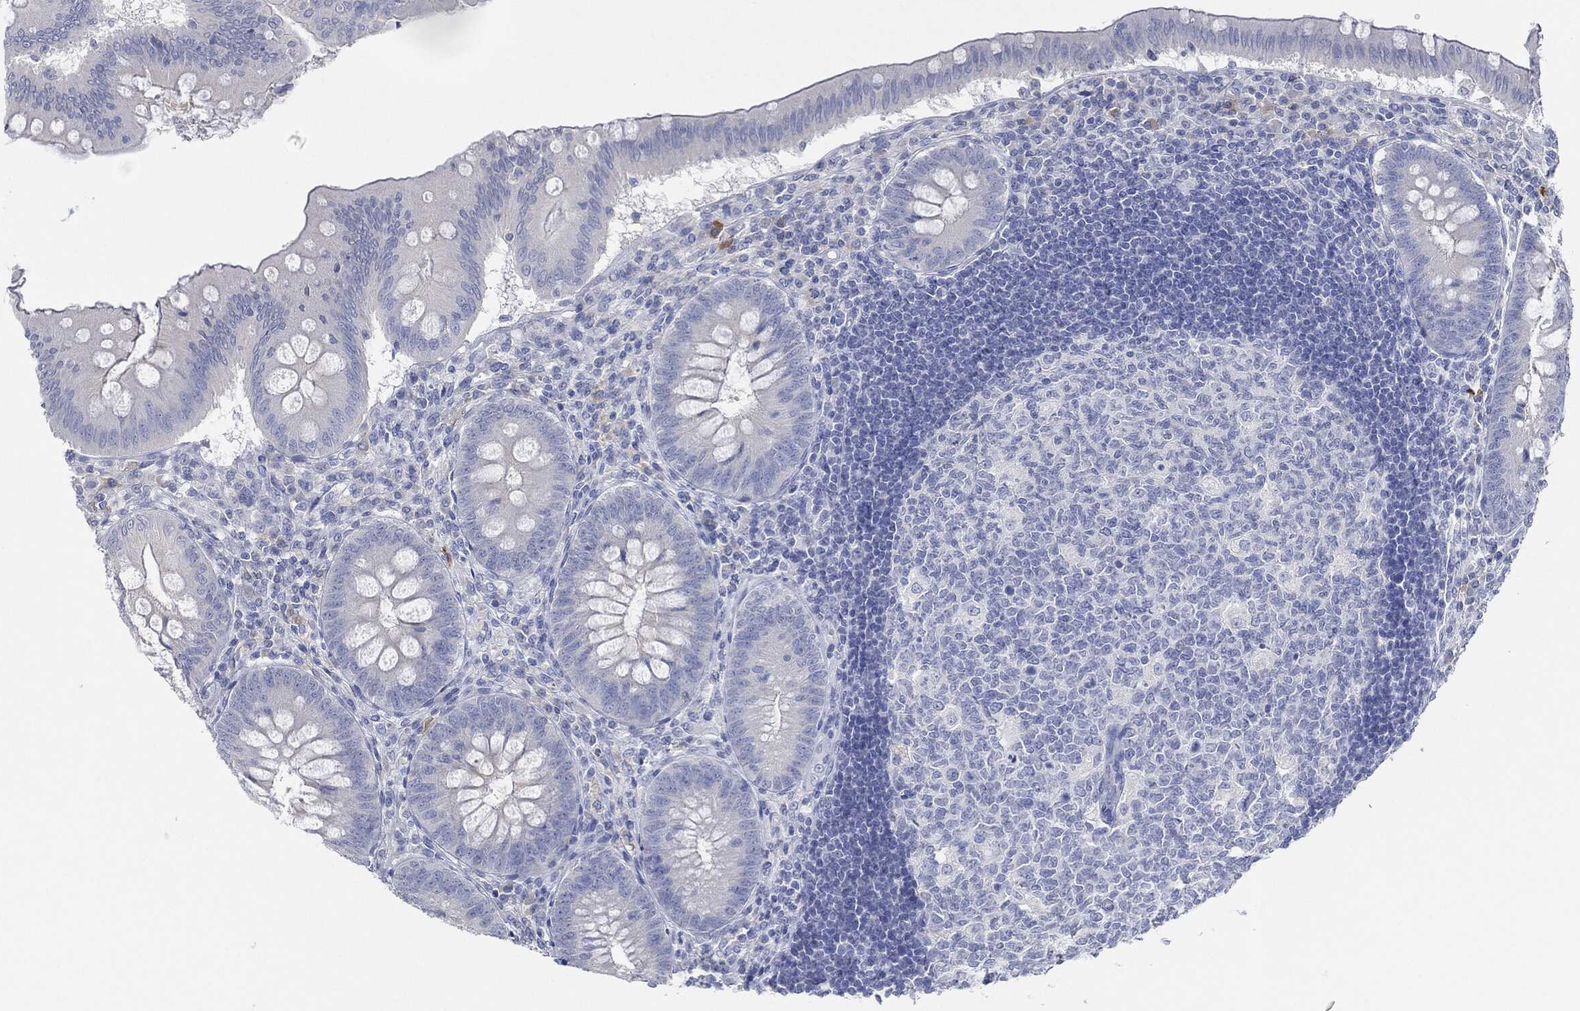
{"staining": {"intensity": "negative", "quantity": "none", "location": "none"}, "tissue": "appendix", "cell_type": "Glandular cells", "image_type": "normal", "snomed": [{"axis": "morphology", "description": "Normal tissue, NOS"}, {"axis": "morphology", "description": "Inflammation, NOS"}, {"axis": "topography", "description": "Appendix"}], "caption": "IHC micrograph of unremarkable human appendix stained for a protein (brown), which exhibits no staining in glandular cells. The staining was performed using DAB to visualize the protein expression in brown, while the nuclei were stained in blue with hematoxylin (Magnification: 20x).", "gene": "AFP", "patient": {"sex": "male", "age": 16}}